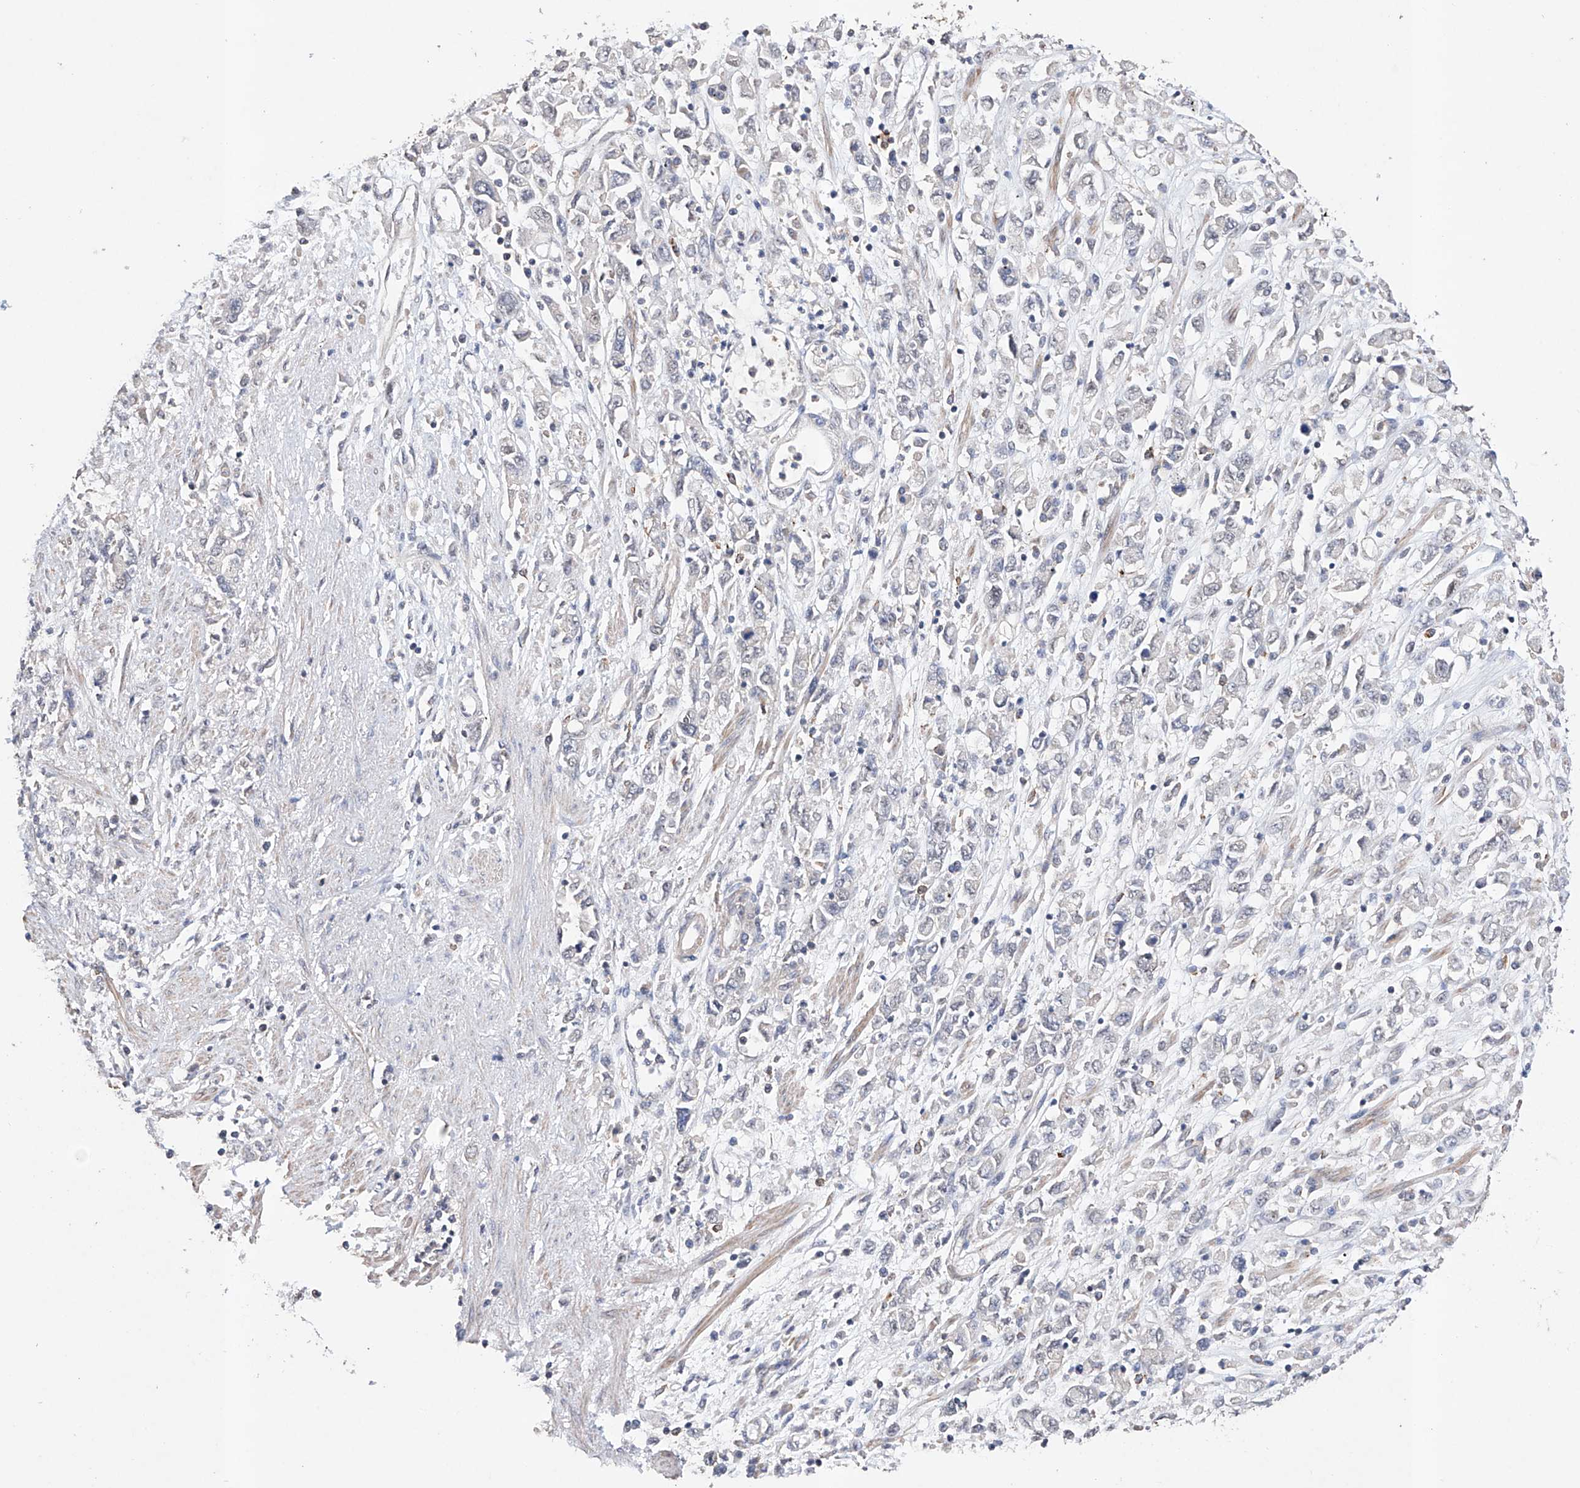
{"staining": {"intensity": "negative", "quantity": "none", "location": "none"}, "tissue": "stomach cancer", "cell_type": "Tumor cells", "image_type": "cancer", "snomed": [{"axis": "morphology", "description": "Adenocarcinoma, NOS"}, {"axis": "topography", "description": "Stomach"}], "caption": "IHC histopathology image of human stomach cancer stained for a protein (brown), which displays no staining in tumor cells.", "gene": "AFG1L", "patient": {"sex": "female", "age": 76}}